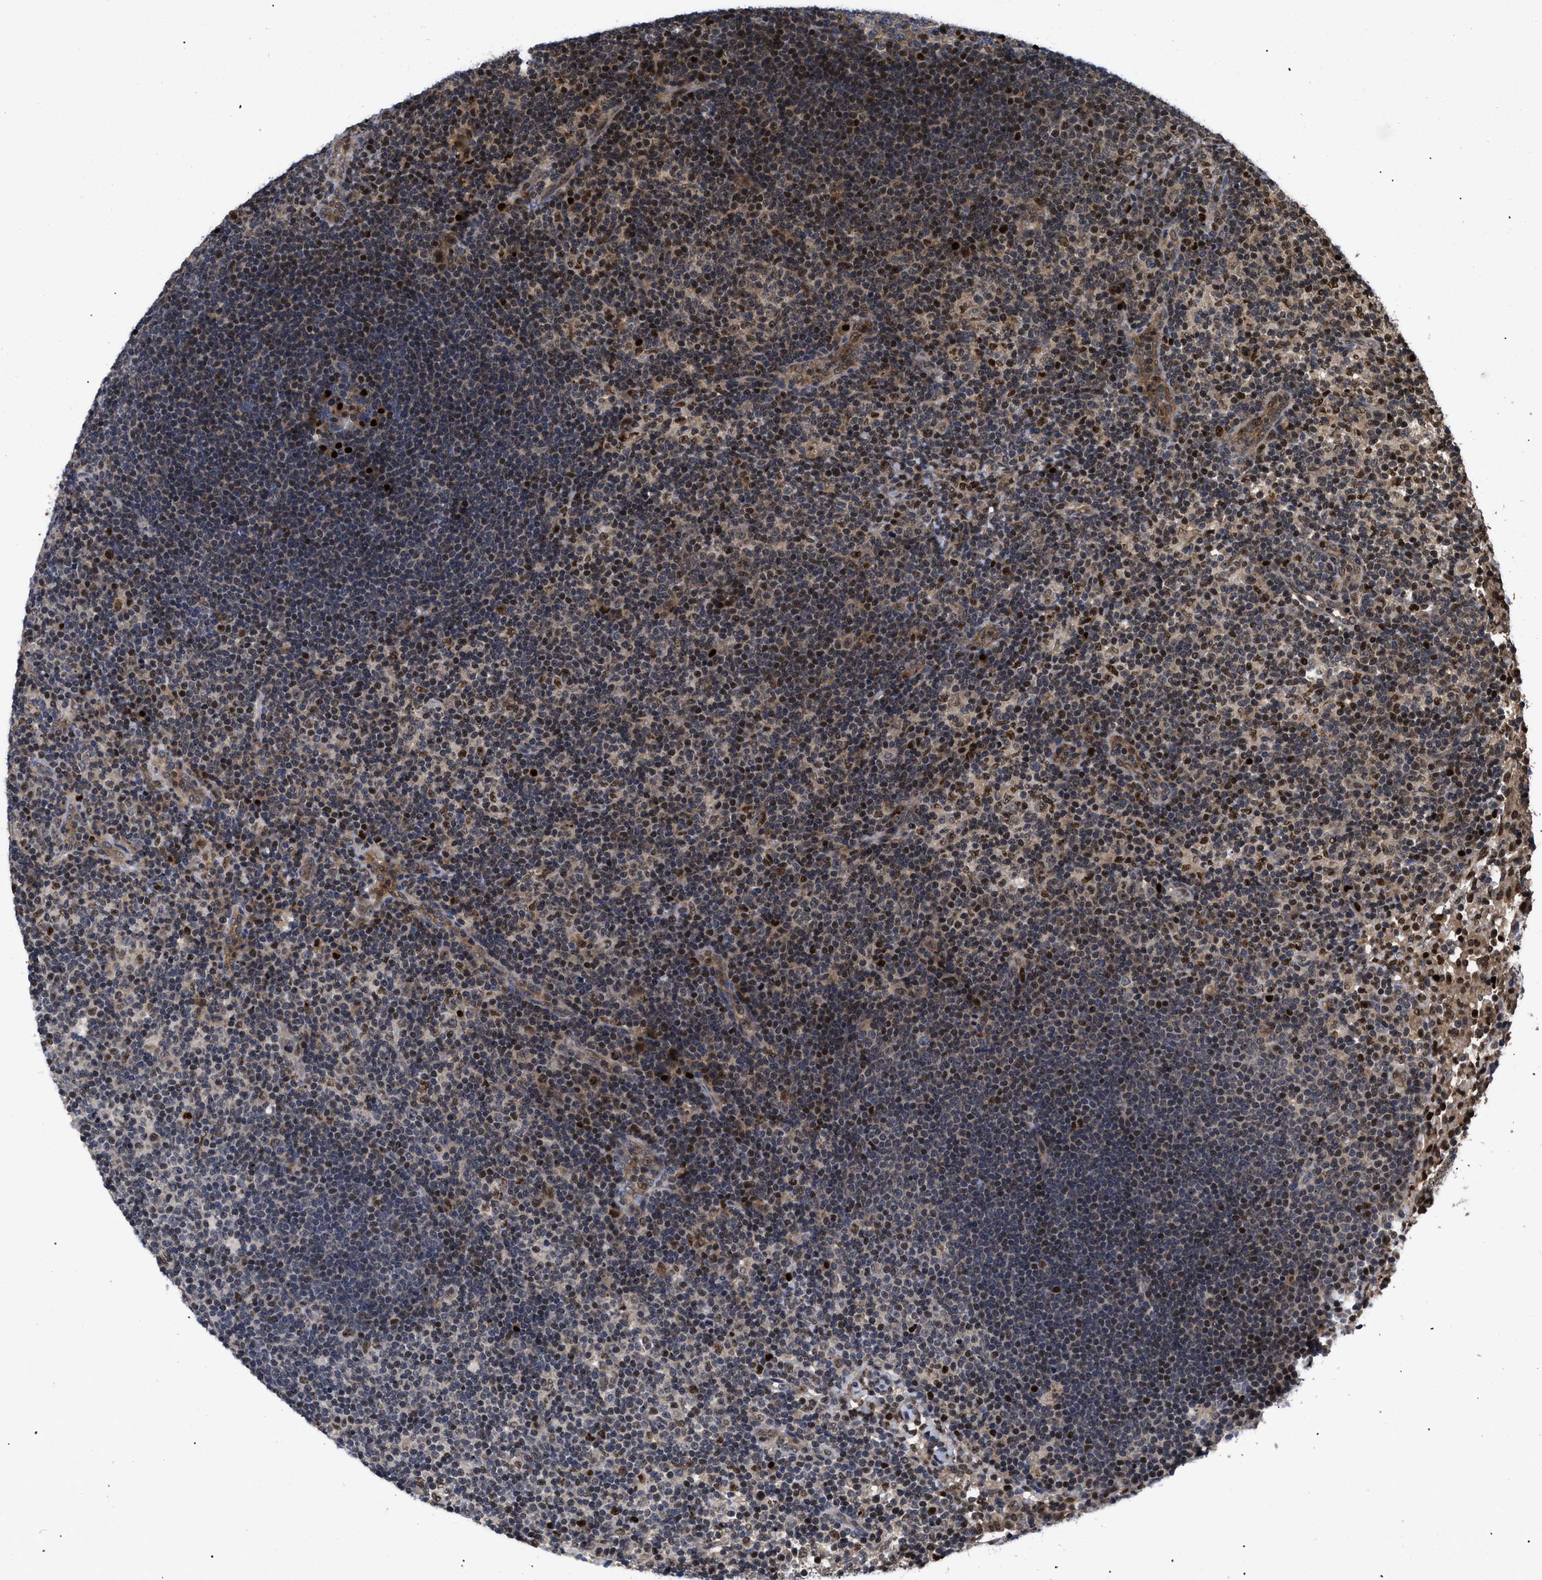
{"staining": {"intensity": "strong", "quantity": "25%-75%", "location": "nuclear"}, "tissue": "lymph node", "cell_type": "Germinal center cells", "image_type": "normal", "snomed": [{"axis": "morphology", "description": "Normal tissue, NOS"}, {"axis": "morphology", "description": "Carcinoid, malignant, NOS"}, {"axis": "topography", "description": "Lymph node"}], "caption": "High-magnification brightfield microscopy of normal lymph node stained with DAB (3,3'-diaminobenzidine) (brown) and counterstained with hematoxylin (blue). germinal center cells exhibit strong nuclear staining is present in about25%-75% of cells. The protein of interest is stained brown, and the nuclei are stained in blue (DAB (3,3'-diaminobenzidine) IHC with brightfield microscopy, high magnification).", "gene": "FAM200A", "patient": {"sex": "male", "age": 47}}